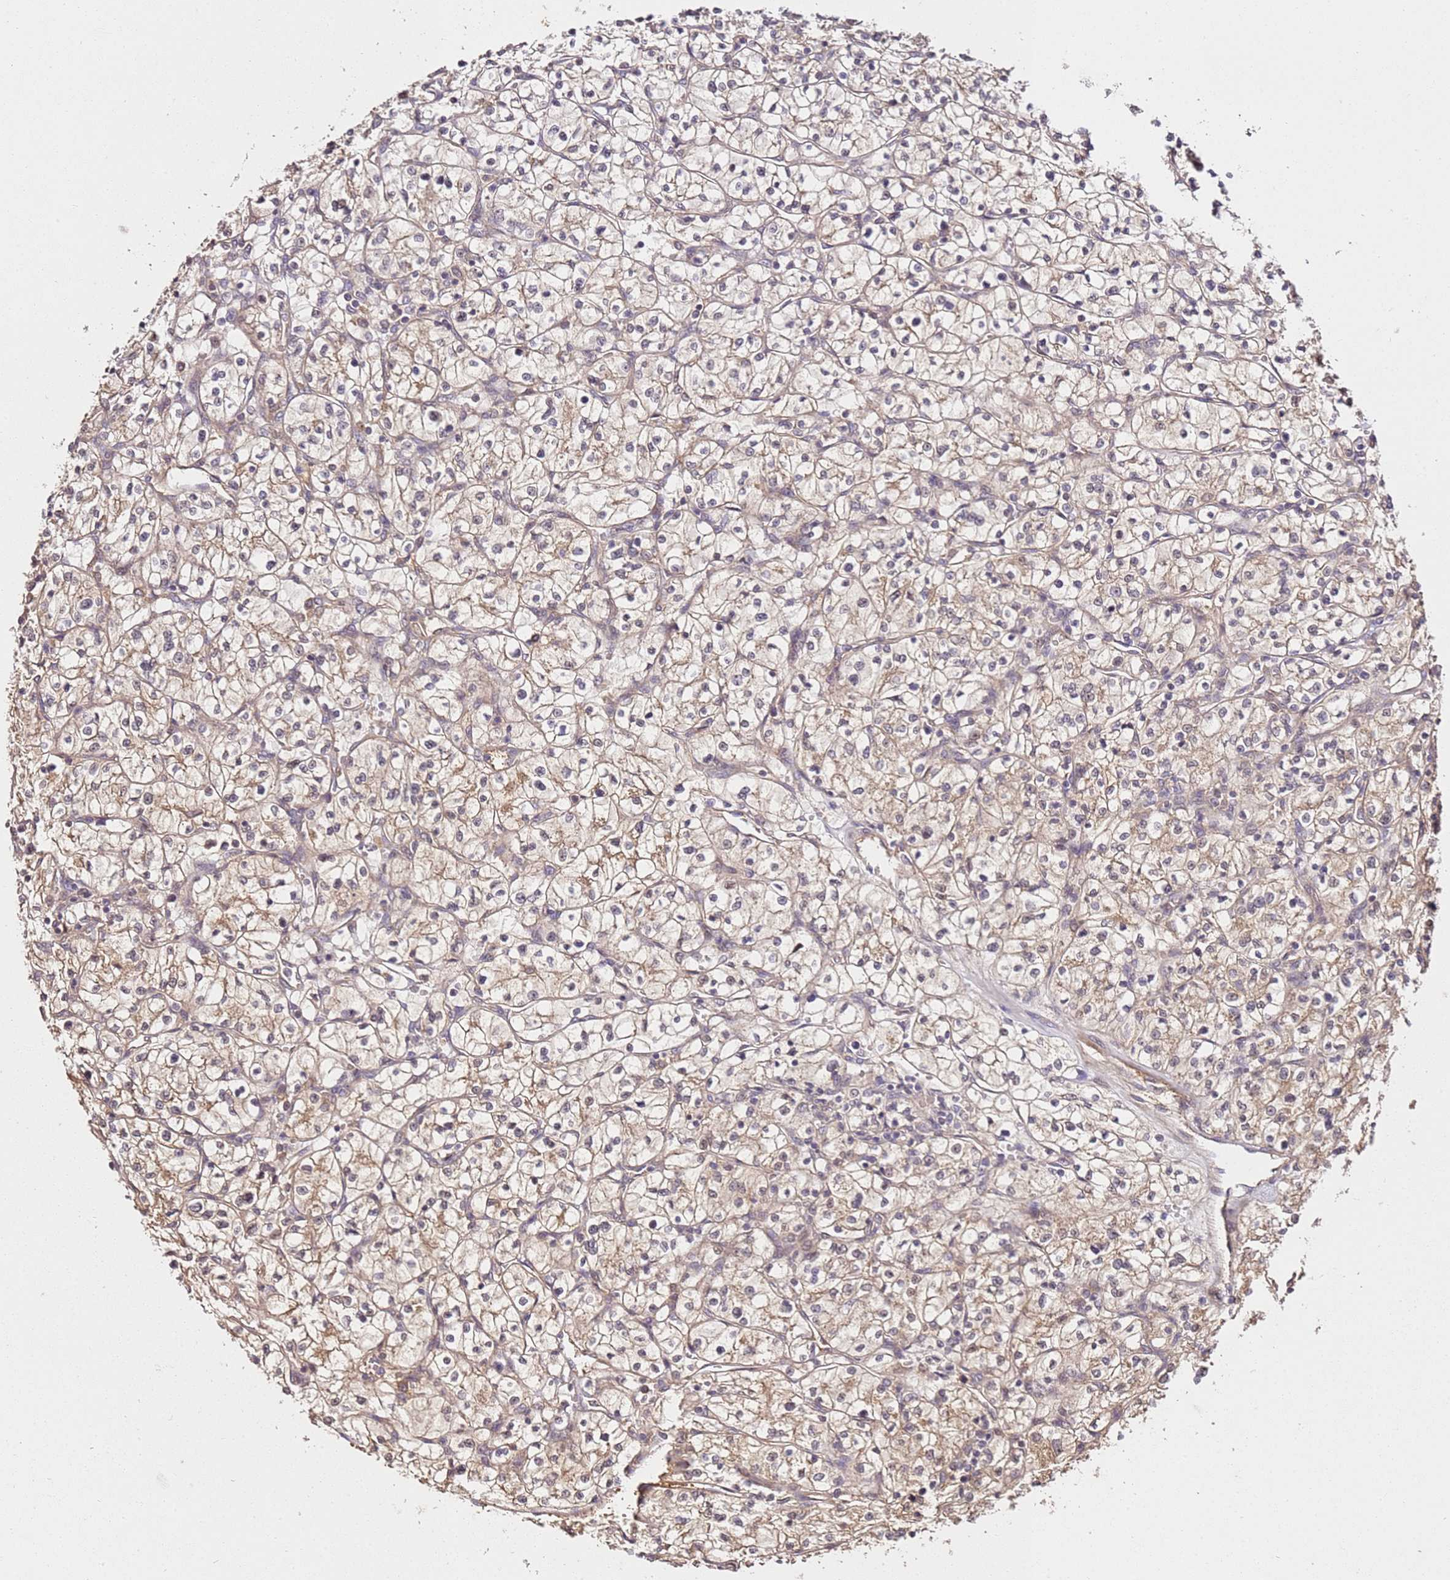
{"staining": {"intensity": "weak", "quantity": ">75%", "location": "cytoplasmic/membranous"}, "tissue": "renal cancer", "cell_type": "Tumor cells", "image_type": "cancer", "snomed": [{"axis": "morphology", "description": "Adenocarcinoma, NOS"}, {"axis": "topography", "description": "Kidney"}], "caption": "Renal cancer (adenocarcinoma) stained with immunohistochemistry shows weak cytoplasmic/membranous expression in approximately >75% of tumor cells. The staining was performed using DAB to visualize the protein expression in brown, while the nuclei were stained in blue with hematoxylin (Magnification: 20x).", "gene": "DDX27", "patient": {"sex": "female", "age": 64}}